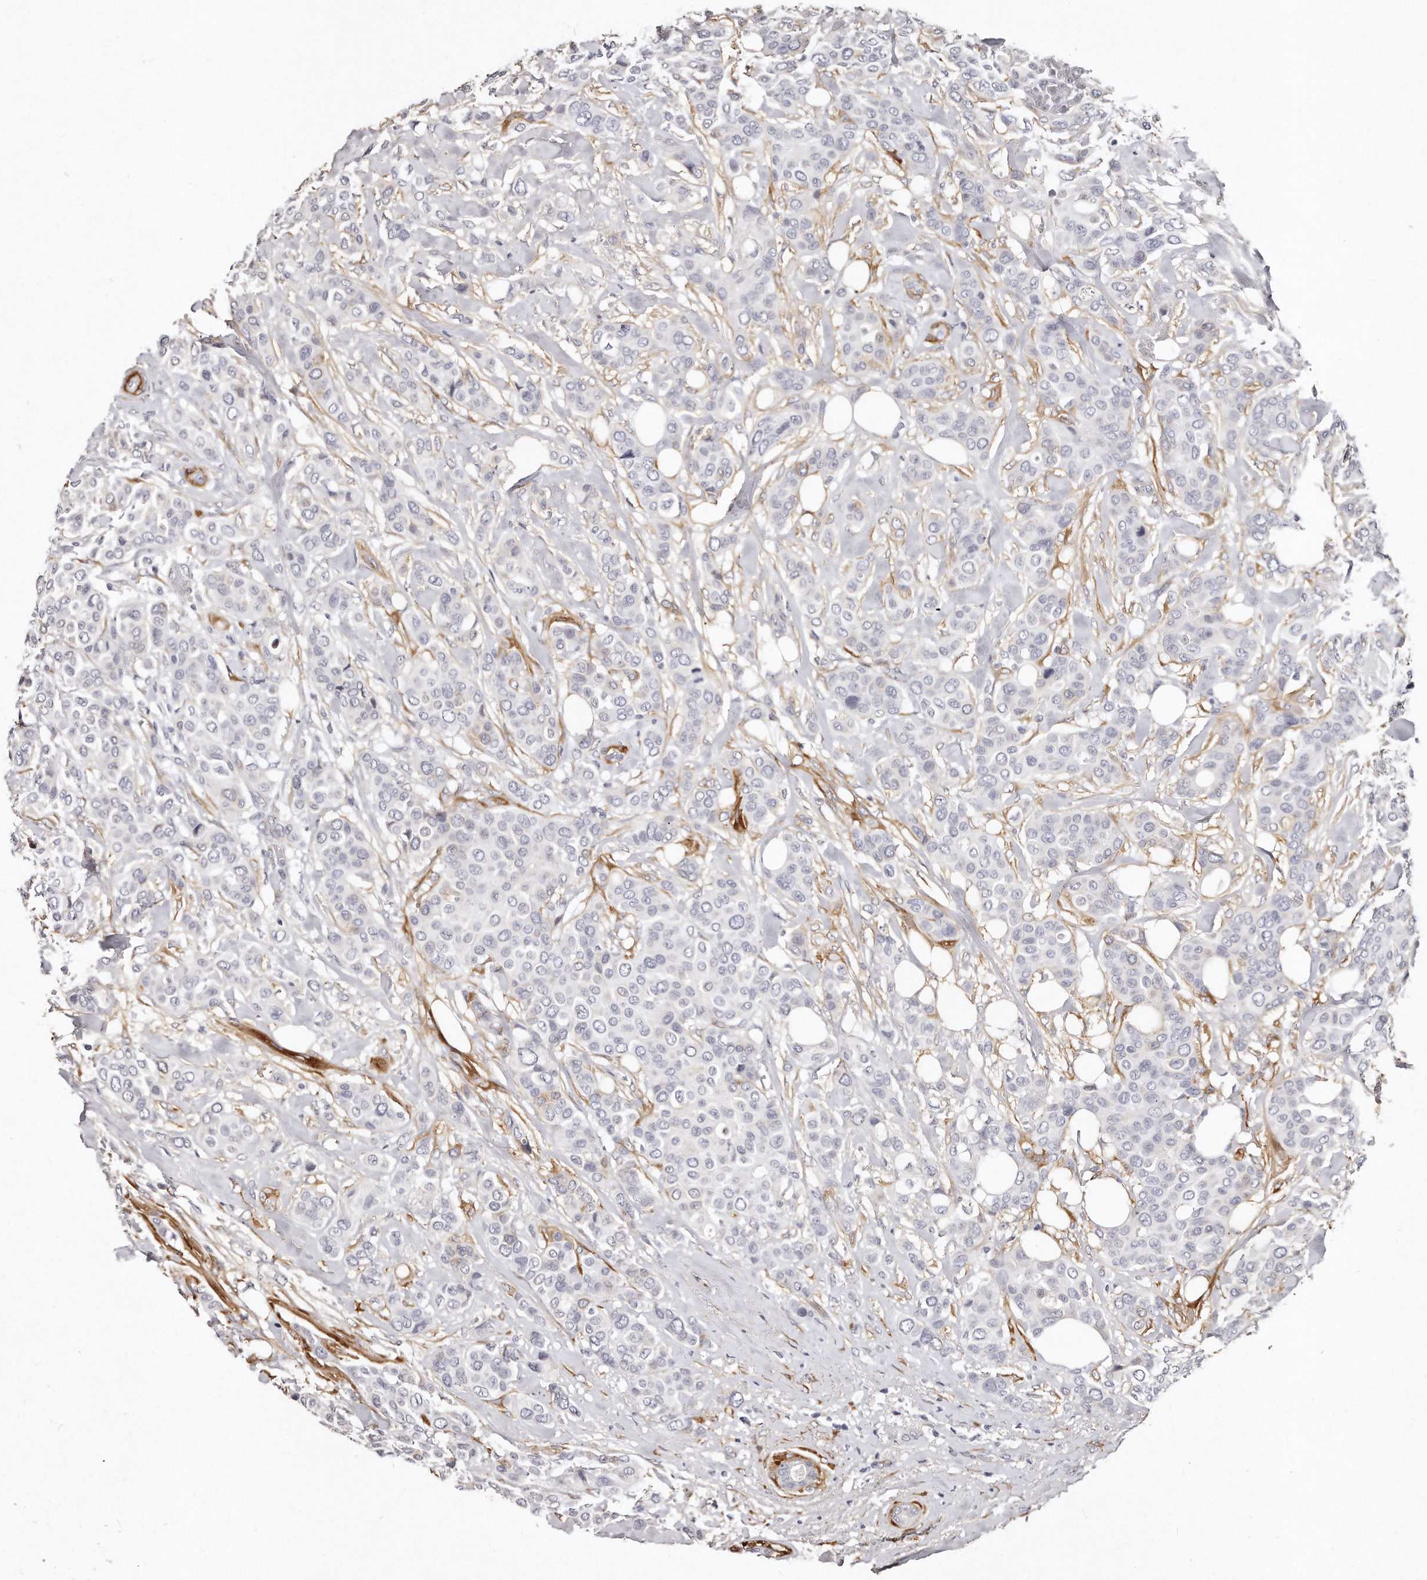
{"staining": {"intensity": "negative", "quantity": "none", "location": "none"}, "tissue": "breast cancer", "cell_type": "Tumor cells", "image_type": "cancer", "snomed": [{"axis": "morphology", "description": "Lobular carcinoma"}, {"axis": "topography", "description": "Breast"}], "caption": "Breast cancer (lobular carcinoma) stained for a protein using IHC displays no expression tumor cells.", "gene": "LMOD1", "patient": {"sex": "female", "age": 51}}